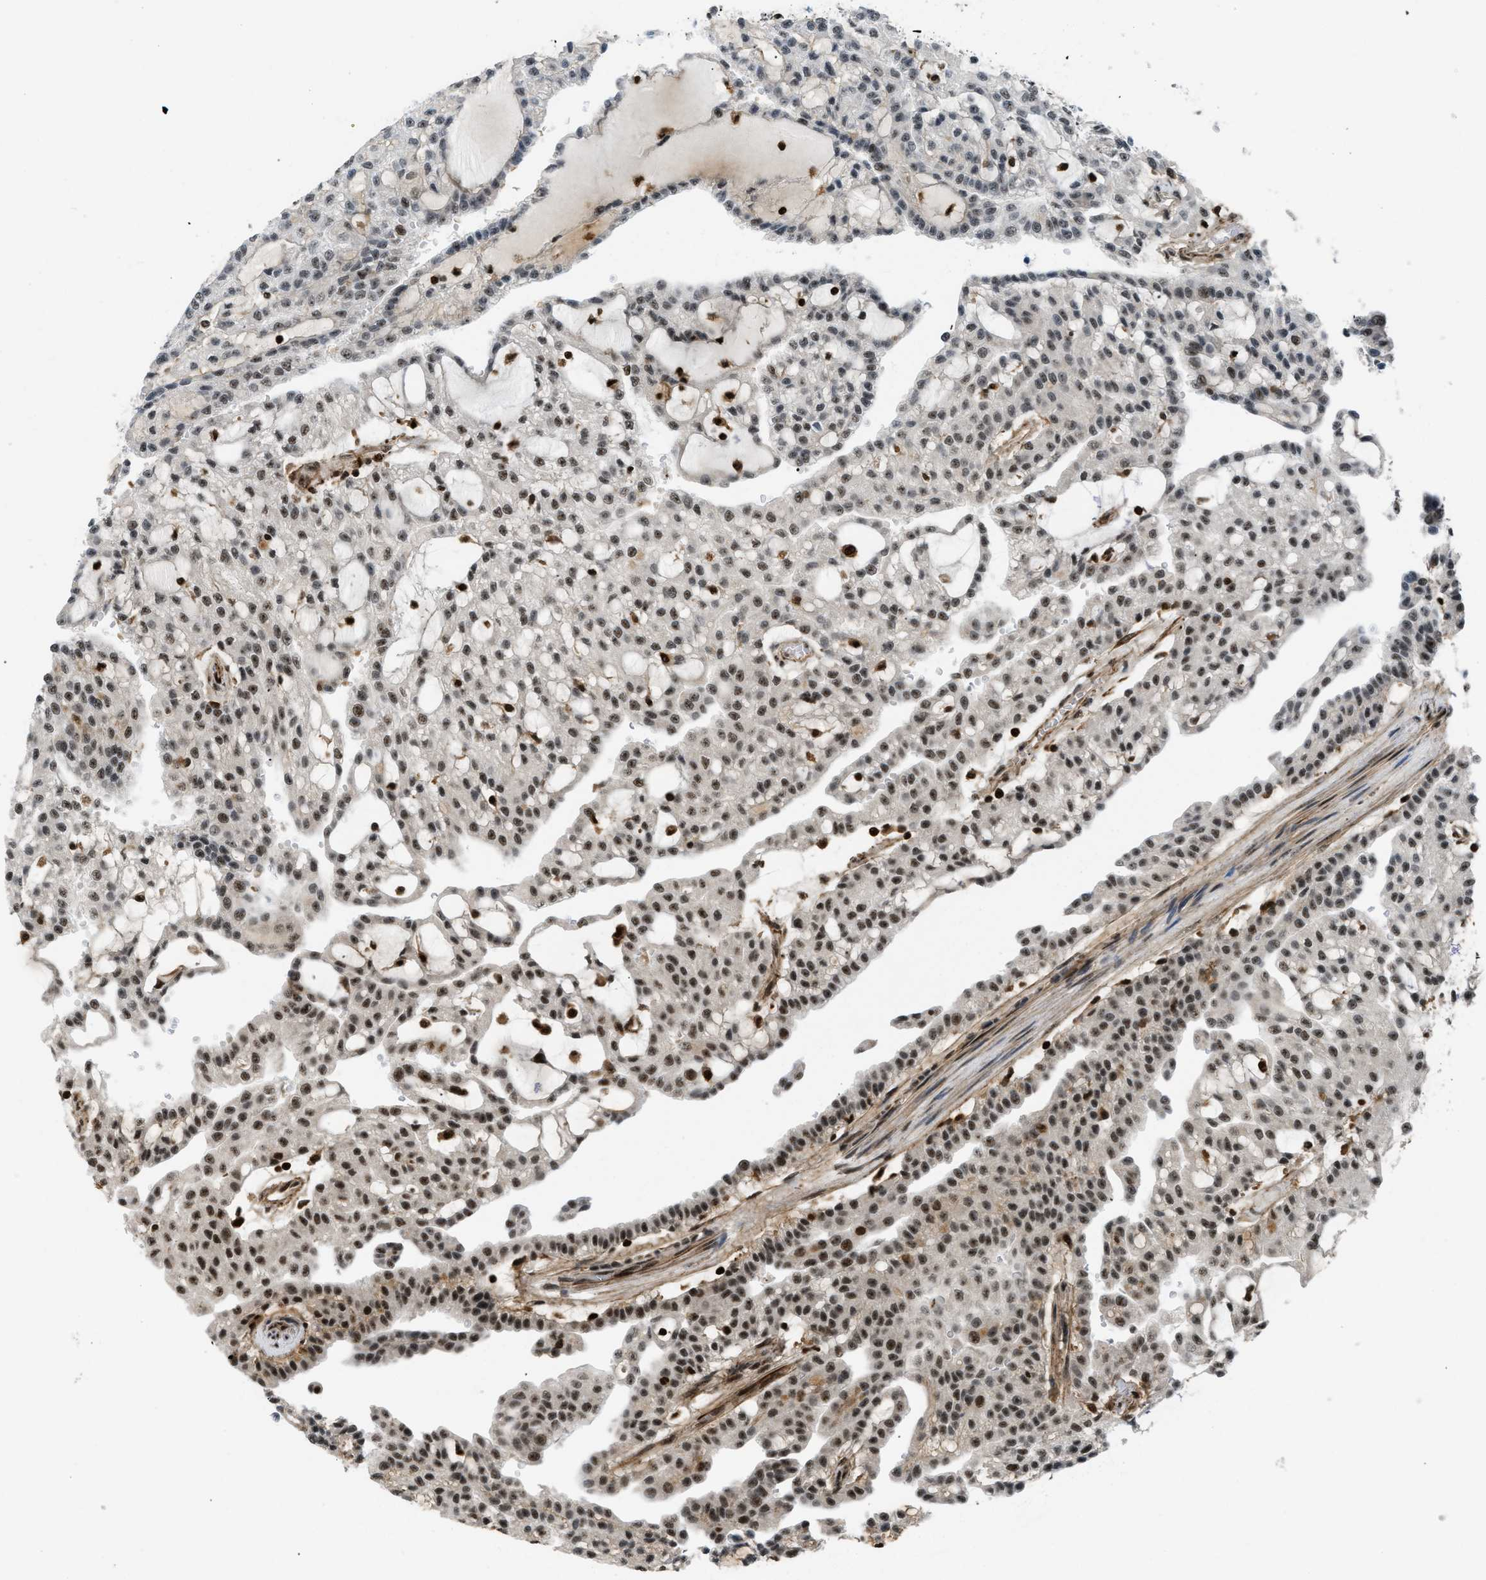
{"staining": {"intensity": "moderate", "quantity": "25%-75%", "location": "nuclear"}, "tissue": "renal cancer", "cell_type": "Tumor cells", "image_type": "cancer", "snomed": [{"axis": "morphology", "description": "Adenocarcinoma, NOS"}, {"axis": "topography", "description": "Kidney"}], "caption": "Immunohistochemistry (IHC) micrograph of adenocarcinoma (renal) stained for a protein (brown), which shows medium levels of moderate nuclear positivity in about 25%-75% of tumor cells.", "gene": "E2F1", "patient": {"sex": "male", "age": 63}}